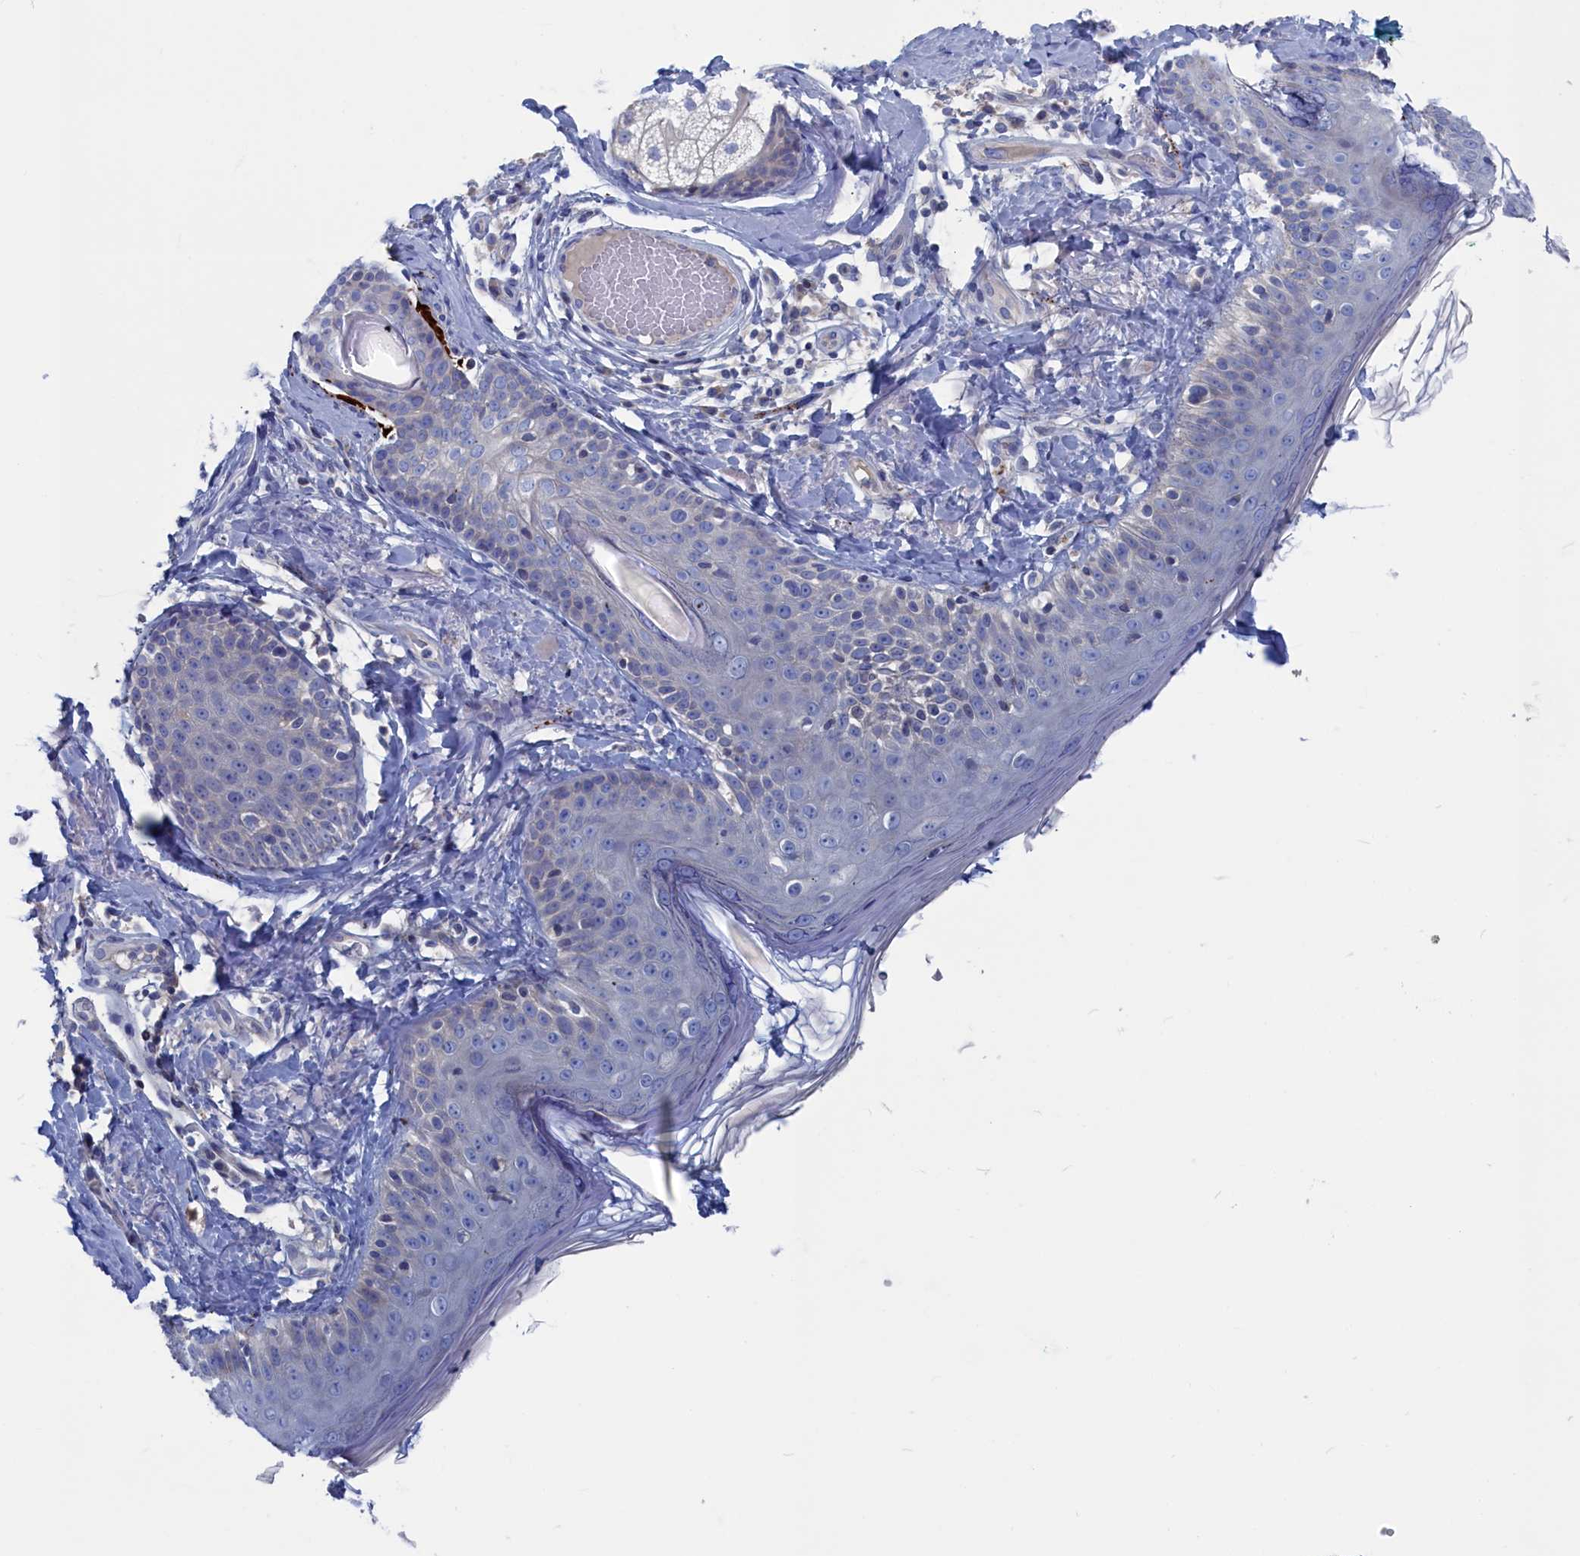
{"staining": {"intensity": "negative", "quantity": "none", "location": "none"}, "tissue": "skin cancer", "cell_type": "Tumor cells", "image_type": "cancer", "snomed": [{"axis": "morphology", "description": "Basal cell carcinoma"}, {"axis": "topography", "description": "Skin"}], "caption": "Micrograph shows no significant protein expression in tumor cells of skin basal cell carcinoma.", "gene": "CEND1", "patient": {"sex": "male", "age": 62}}